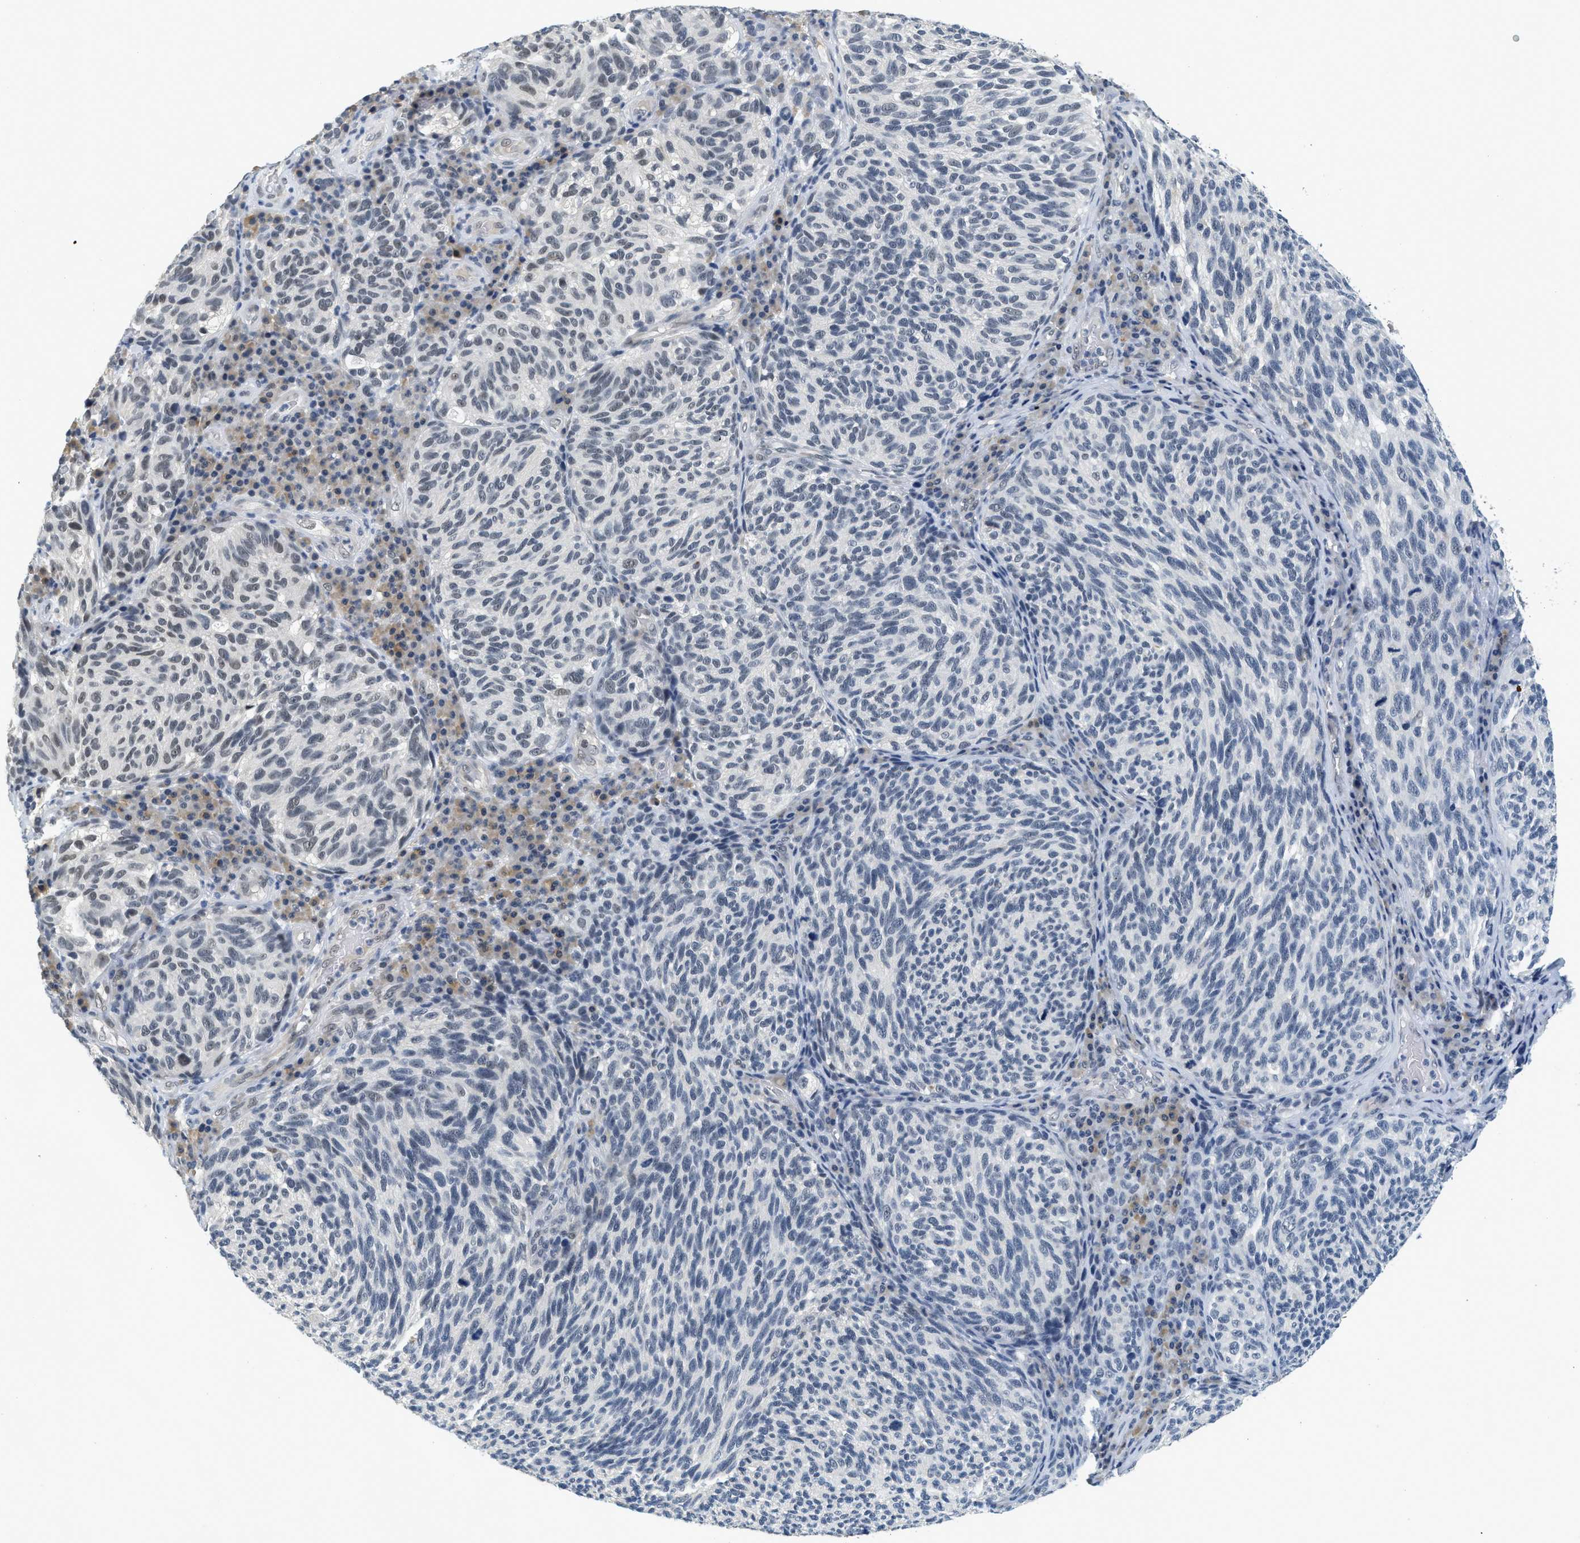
{"staining": {"intensity": "moderate", "quantity": "<25%", "location": "nuclear"}, "tissue": "melanoma", "cell_type": "Tumor cells", "image_type": "cancer", "snomed": [{"axis": "morphology", "description": "Malignant melanoma, NOS"}, {"axis": "topography", "description": "Skin"}], "caption": "DAB immunohistochemical staining of malignant melanoma exhibits moderate nuclear protein positivity in about <25% of tumor cells.", "gene": "MZF1", "patient": {"sex": "female", "age": 73}}